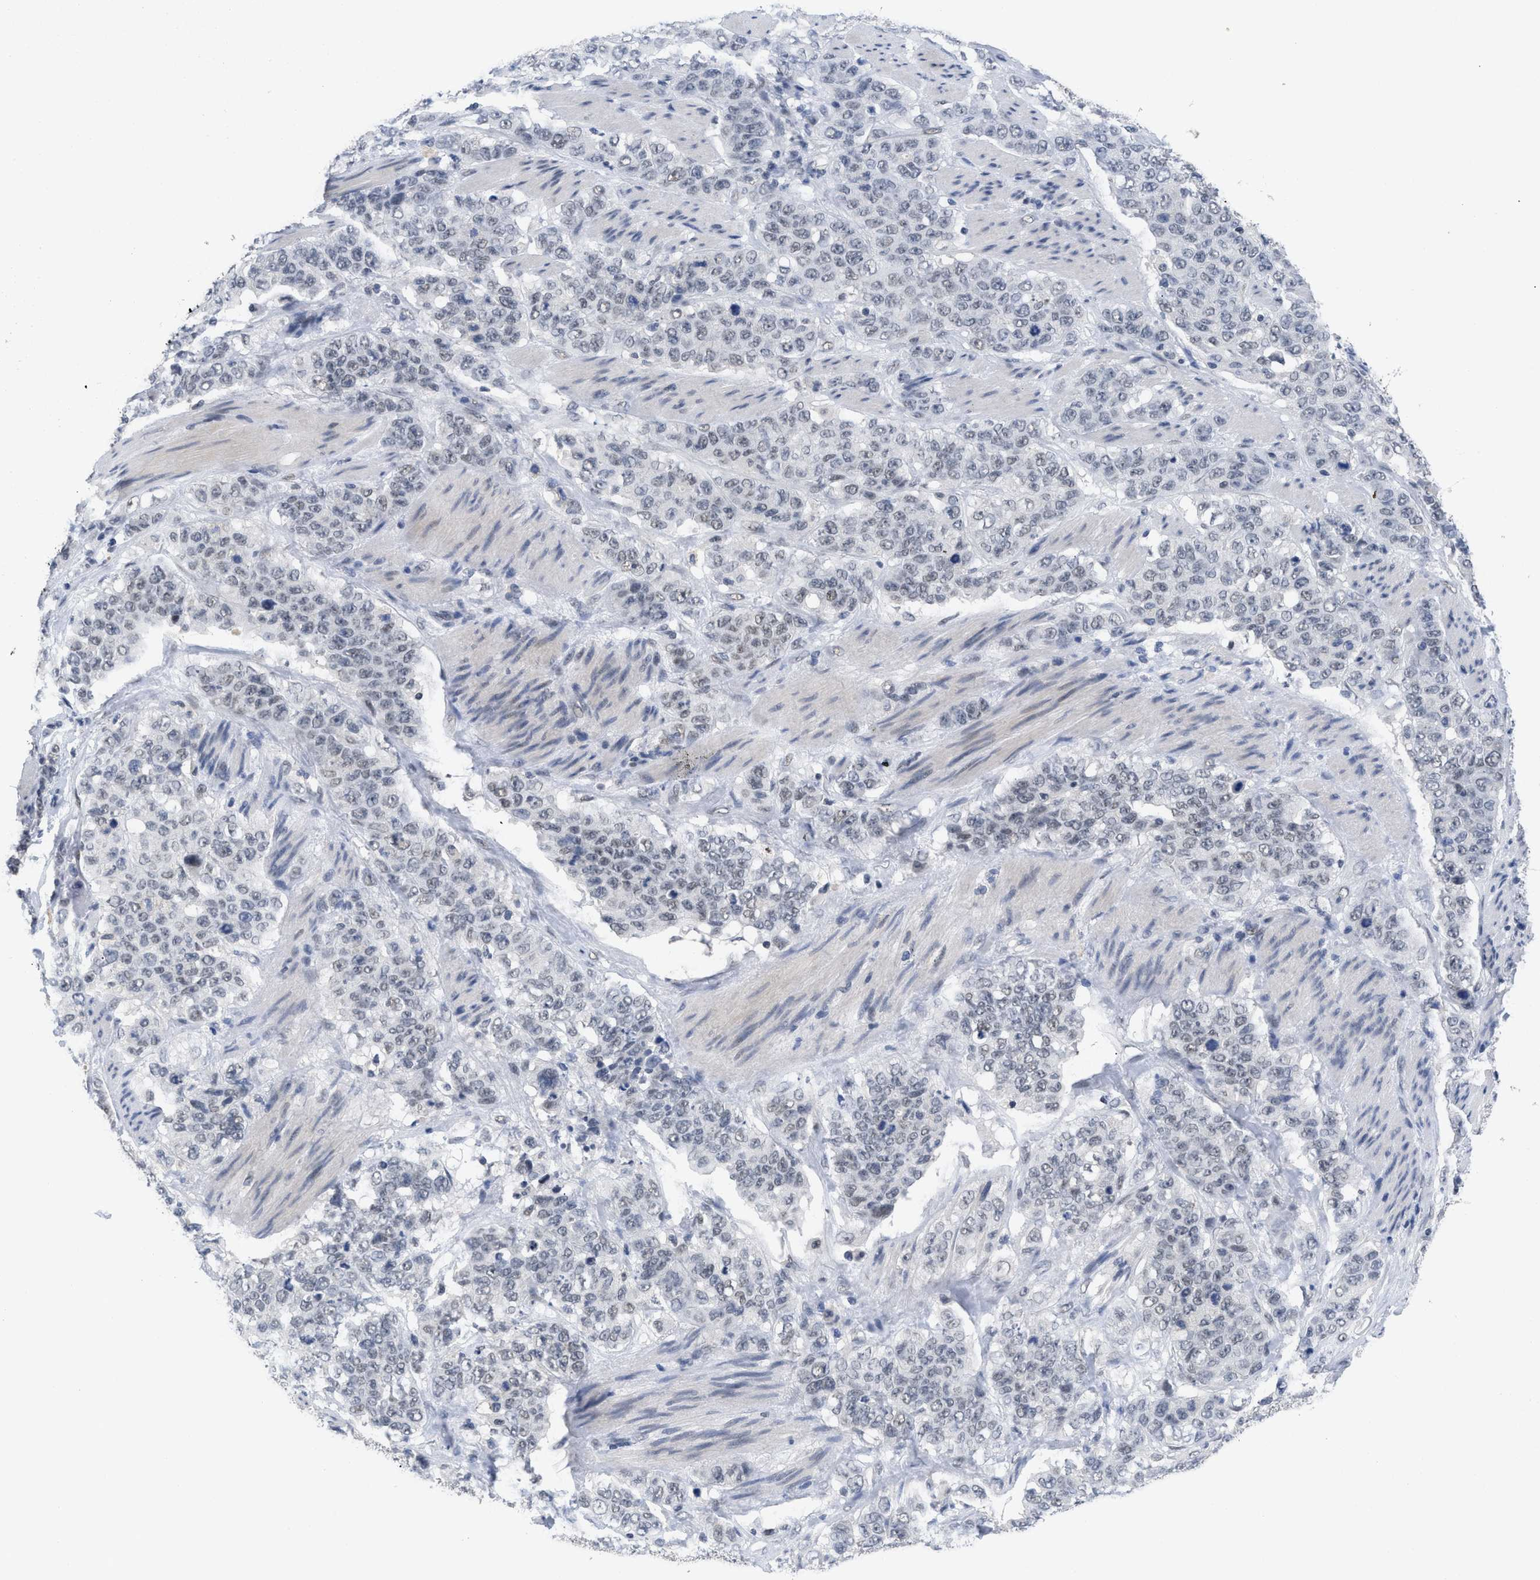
{"staining": {"intensity": "negative", "quantity": "none", "location": "none"}, "tissue": "stomach cancer", "cell_type": "Tumor cells", "image_type": "cancer", "snomed": [{"axis": "morphology", "description": "Adenocarcinoma, NOS"}, {"axis": "topography", "description": "Stomach"}], "caption": "Immunohistochemistry photomicrograph of stomach adenocarcinoma stained for a protein (brown), which demonstrates no staining in tumor cells.", "gene": "GGNBP2", "patient": {"sex": "male", "age": 48}}